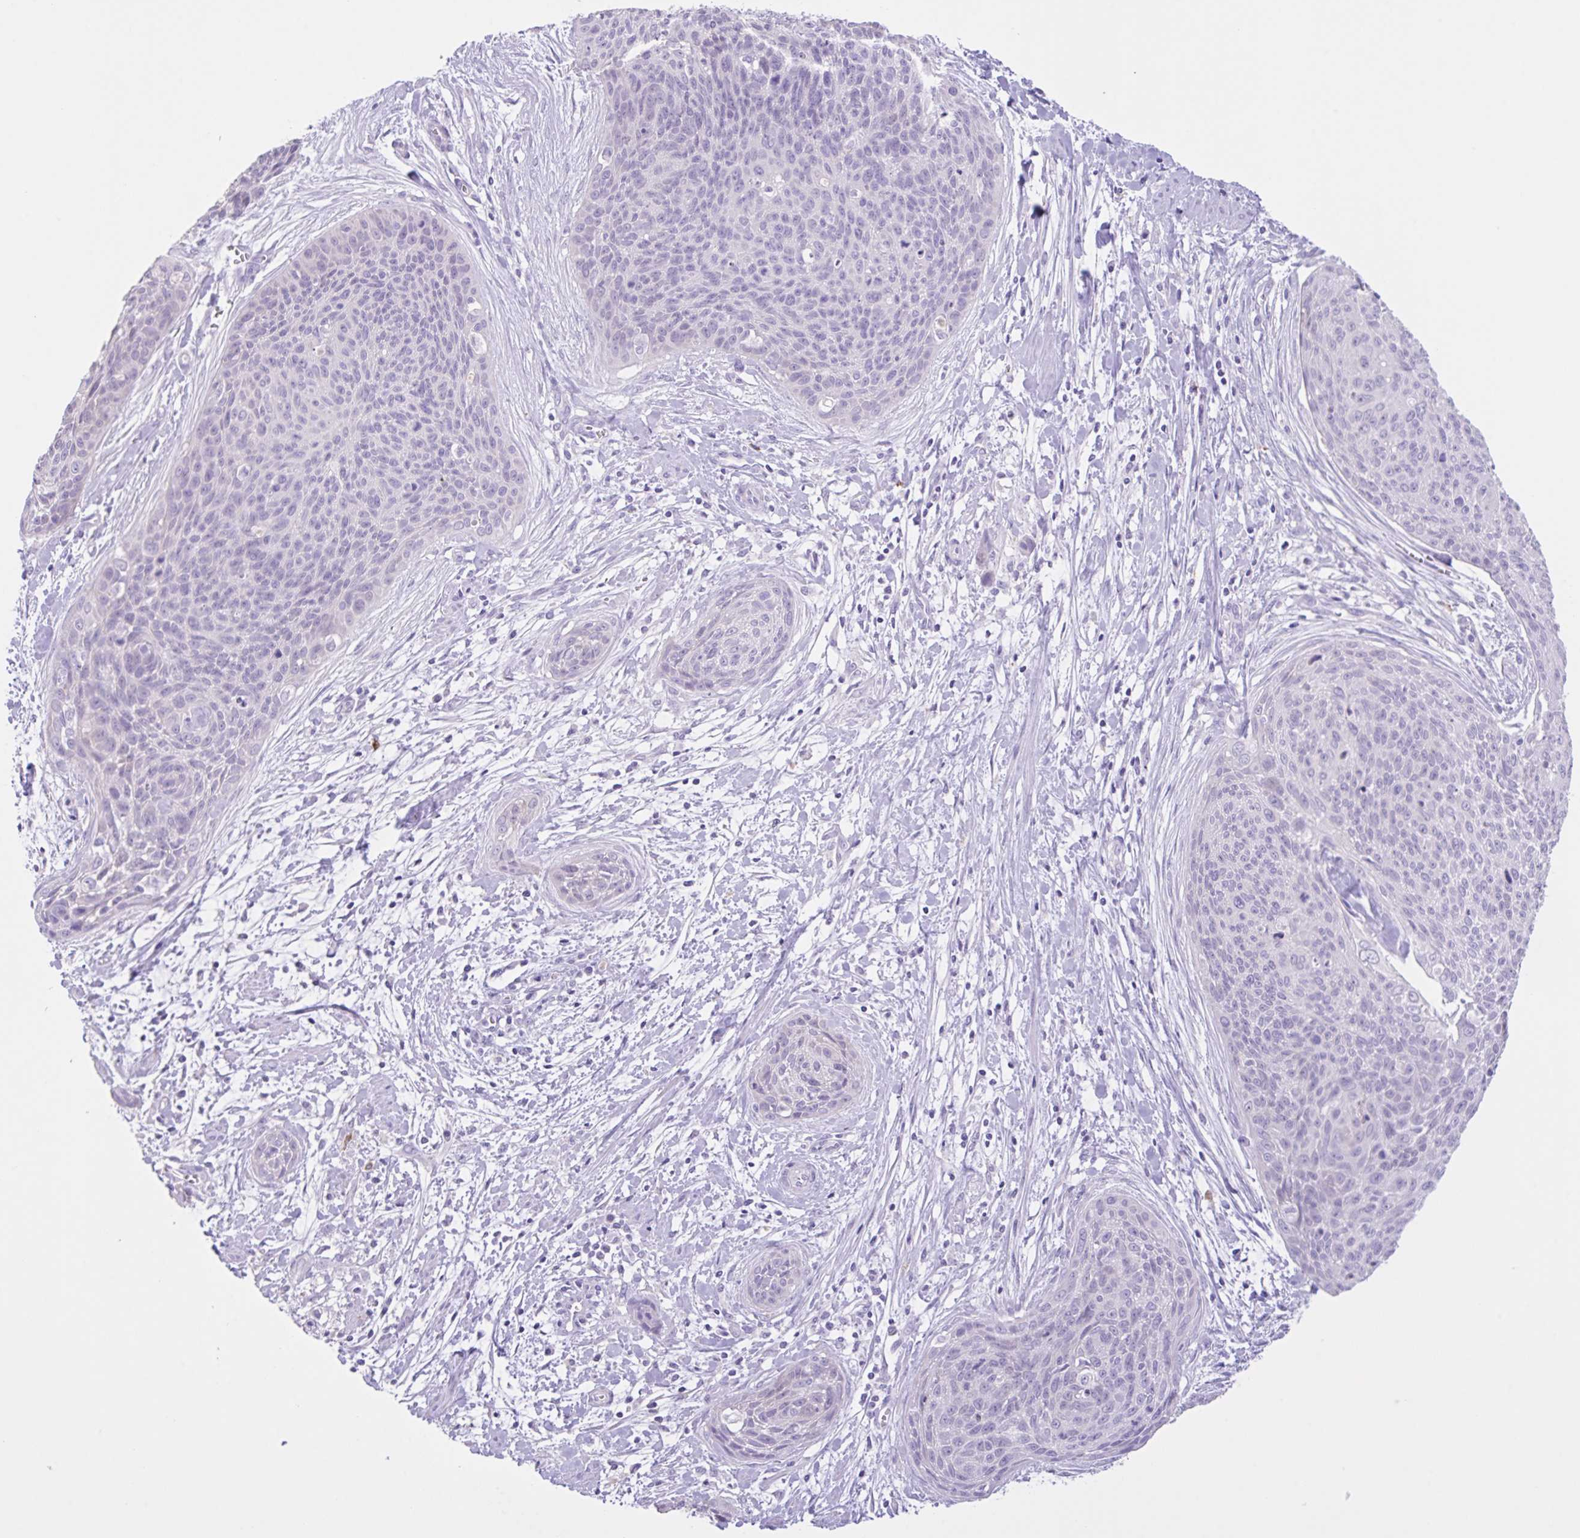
{"staining": {"intensity": "negative", "quantity": "none", "location": "none"}, "tissue": "cervical cancer", "cell_type": "Tumor cells", "image_type": "cancer", "snomed": [{"axis": "morphology", "description": "Squamous cell carcinoma, NOS"}, {"axis": "topography", "description": "Cervix"}], "caption": "Tumor cells show no significant protein positivity in cervical squamous cell carcinoma. Brightfield microscopy of IHC stained with DAB (3,3'-diaminobenzidine) (brown) and hematoxylin (blue), captured at high magnification.", "gene": "CST11", "patient": {"sex": "female", "age": 55}}